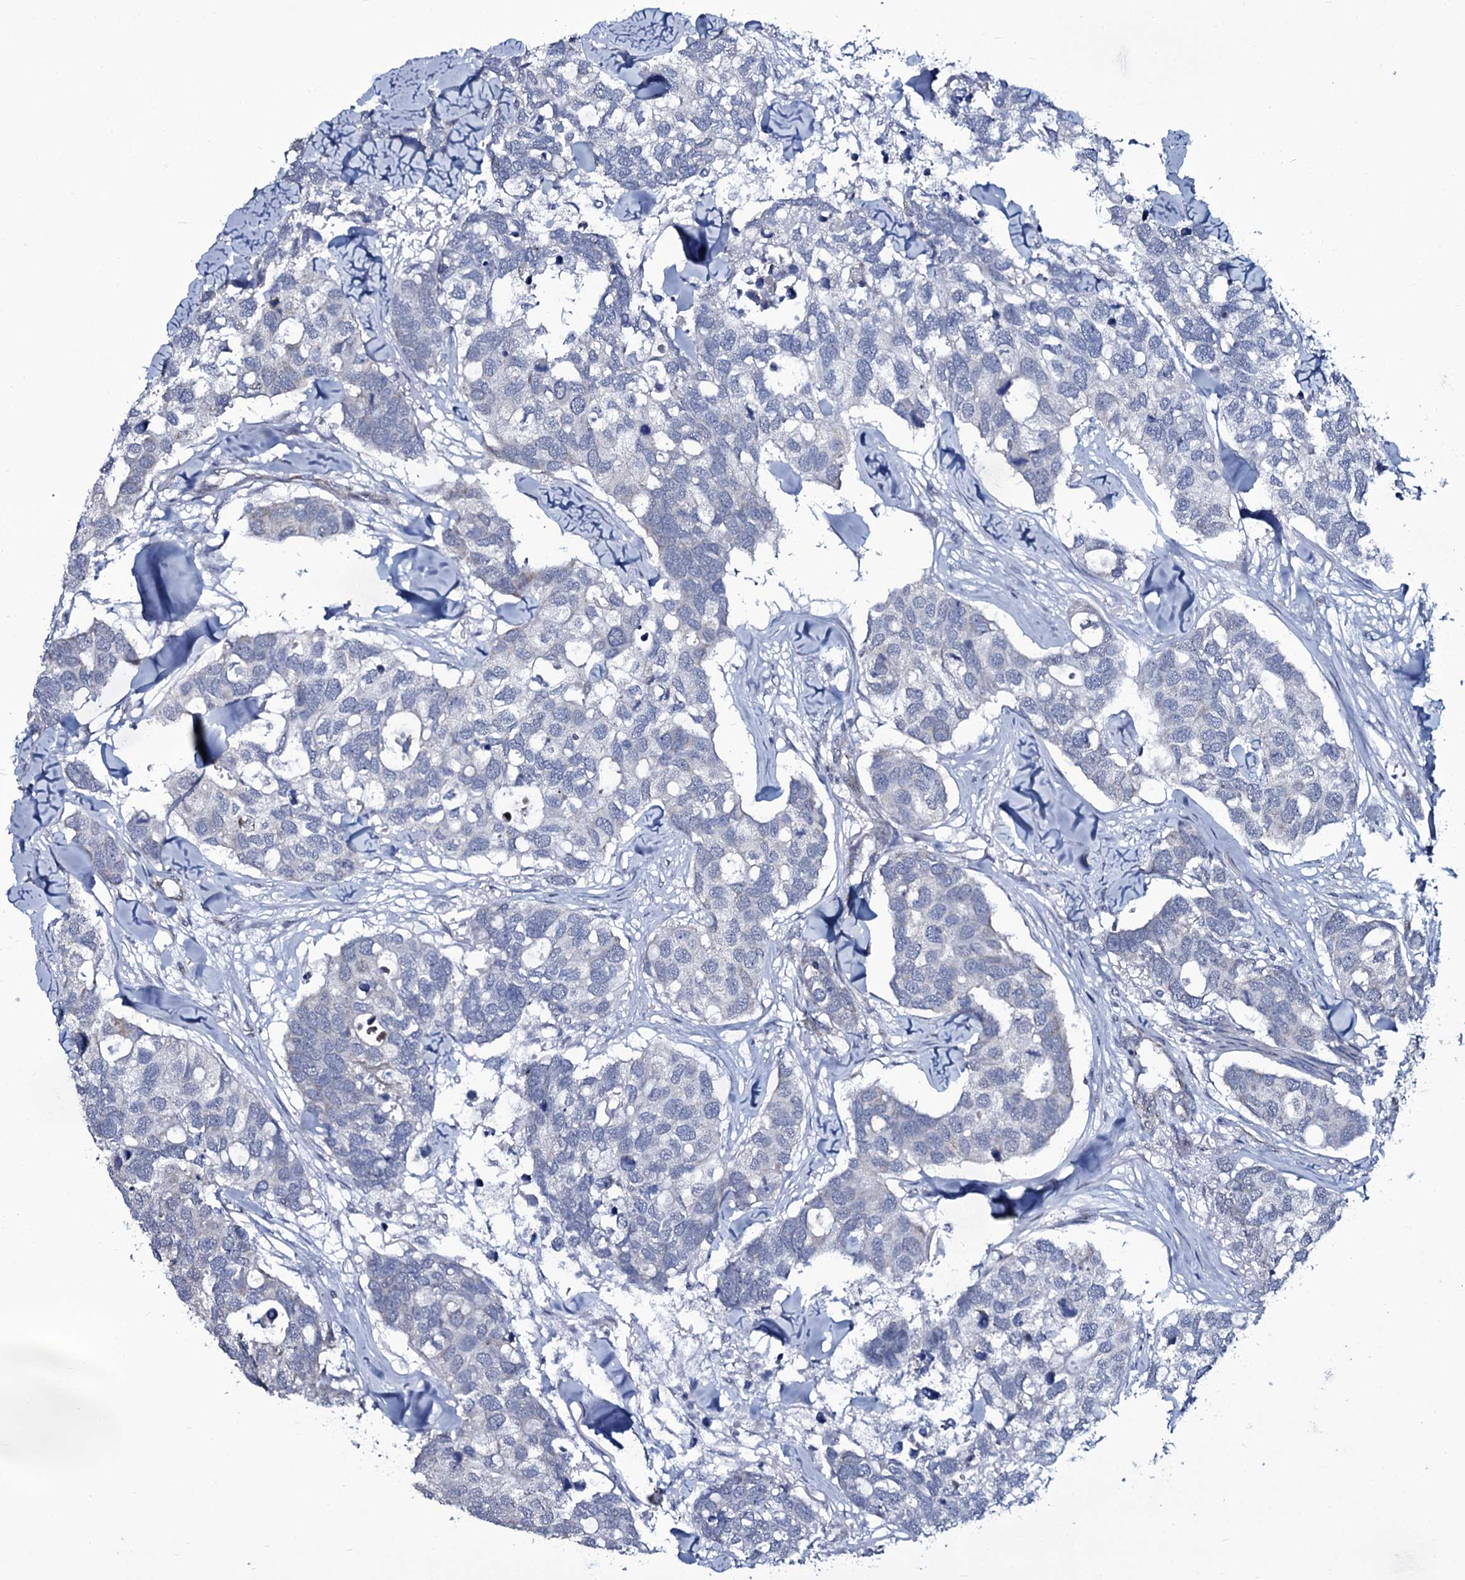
{"staining": {"intensity": "negative", "quantity": "none", "location": "none"}, "tissue": "breast cancer", "cell_type": "Tumor cells", "image_type": "cancer", "snomed": [{"axis": "morphology", "description": "Duct carcinoma"}, {"axis": "topography", "description": "Breast"}], "caption": "Immunohistochemistry image of neoplastic tissue: invasive ductal carcinoma (breast) stained with DAB demonstrates no significant protein staining in tumor cells.", "gene": "WIPF3", "patient": {"sex": "female", "age": 83}}